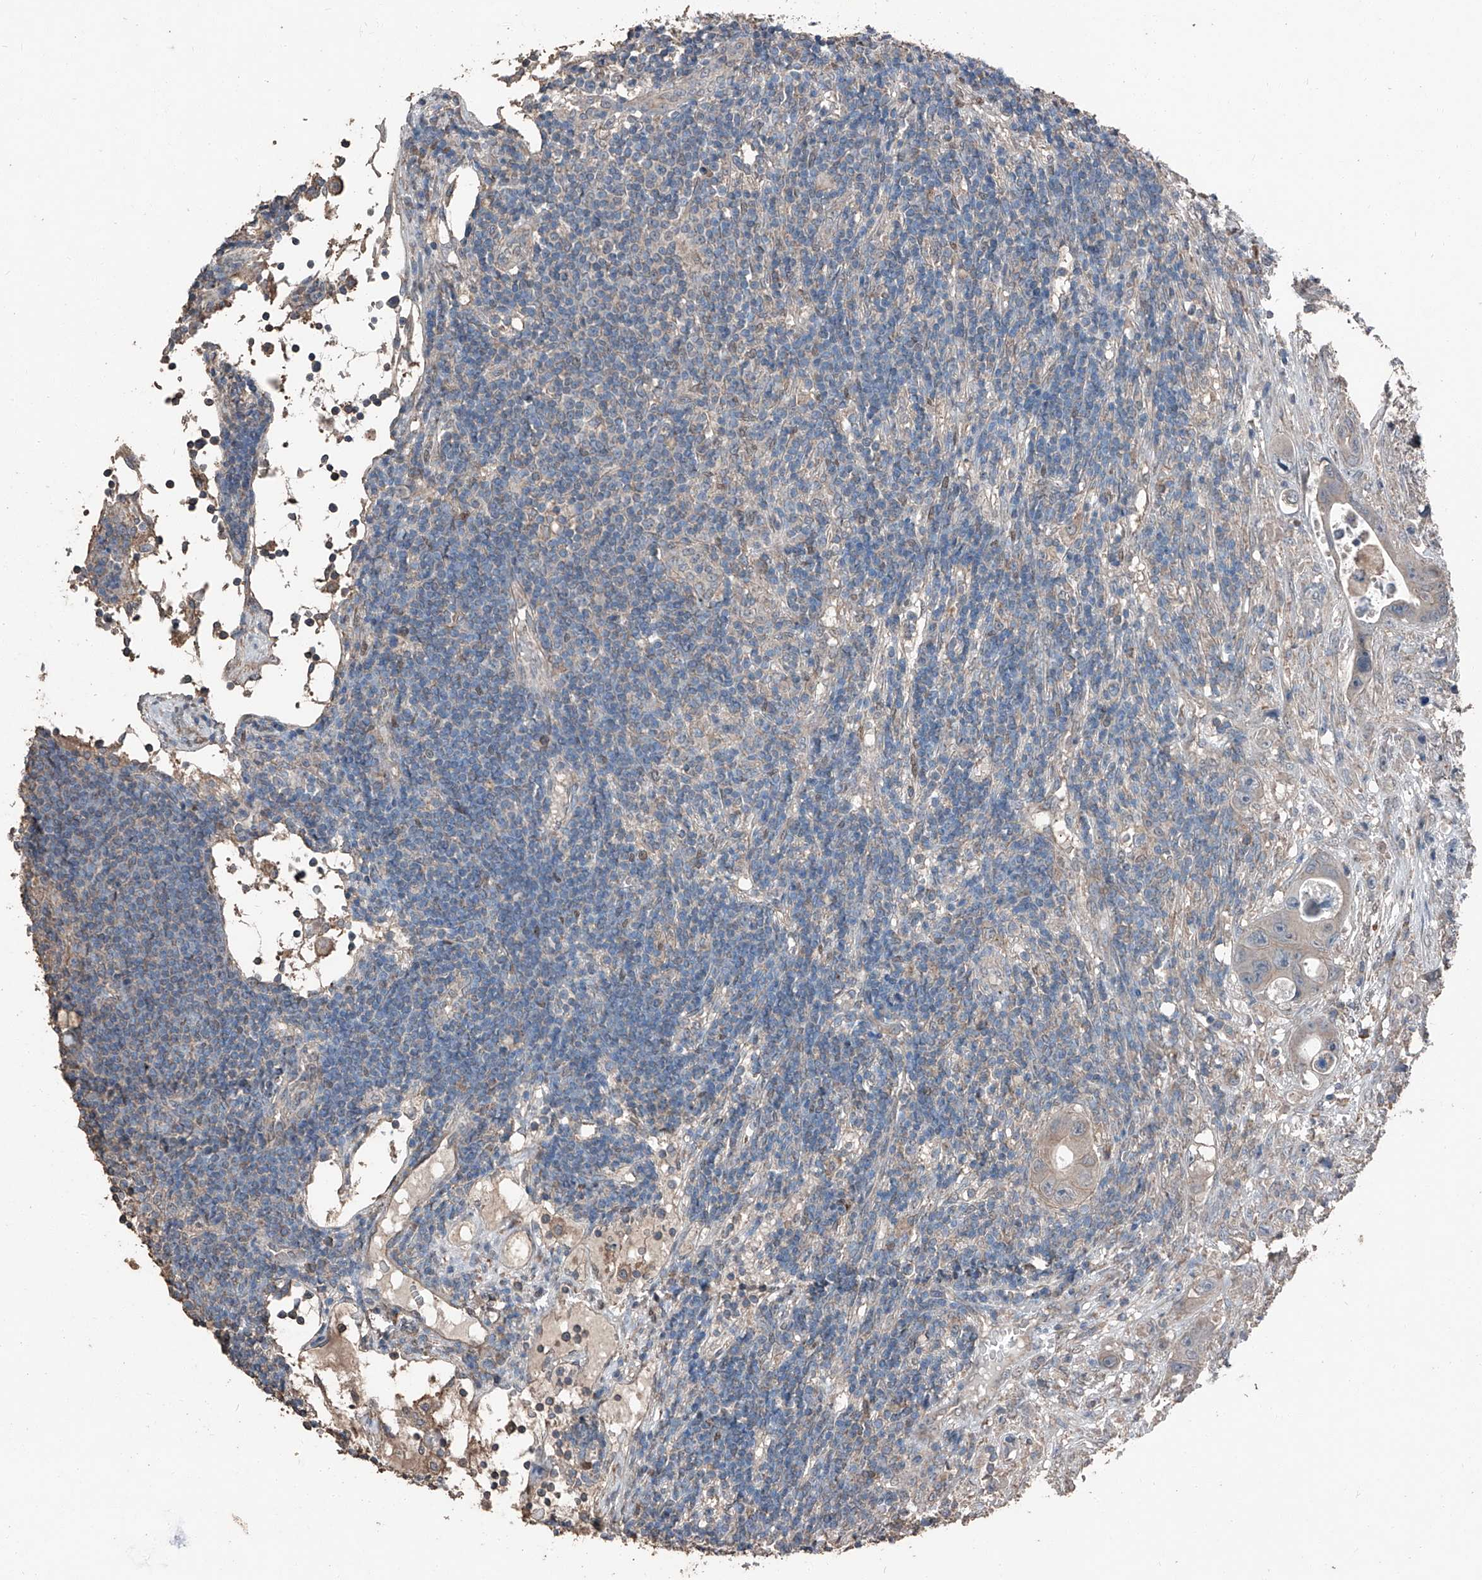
{"staining": {"intensity": "weak", "quantity": "<25%", "location": "cytoplasmic/membranous"}, "tissue": "colorectal cancer", "cell_type": "Tumor cells", "image_type": "cancer", "snomed": [{"axis": "morphology", "description": "Adenocarcinoma, NOS"}, {"axis": "topography", "description": "Colon"}], "caption": "A micrograph of human adenocarcinoma (colorectal) is negative for staining in tumor cells.", "gene": "MAMLD1", "patient": {"sex": "female", "age": 46}}